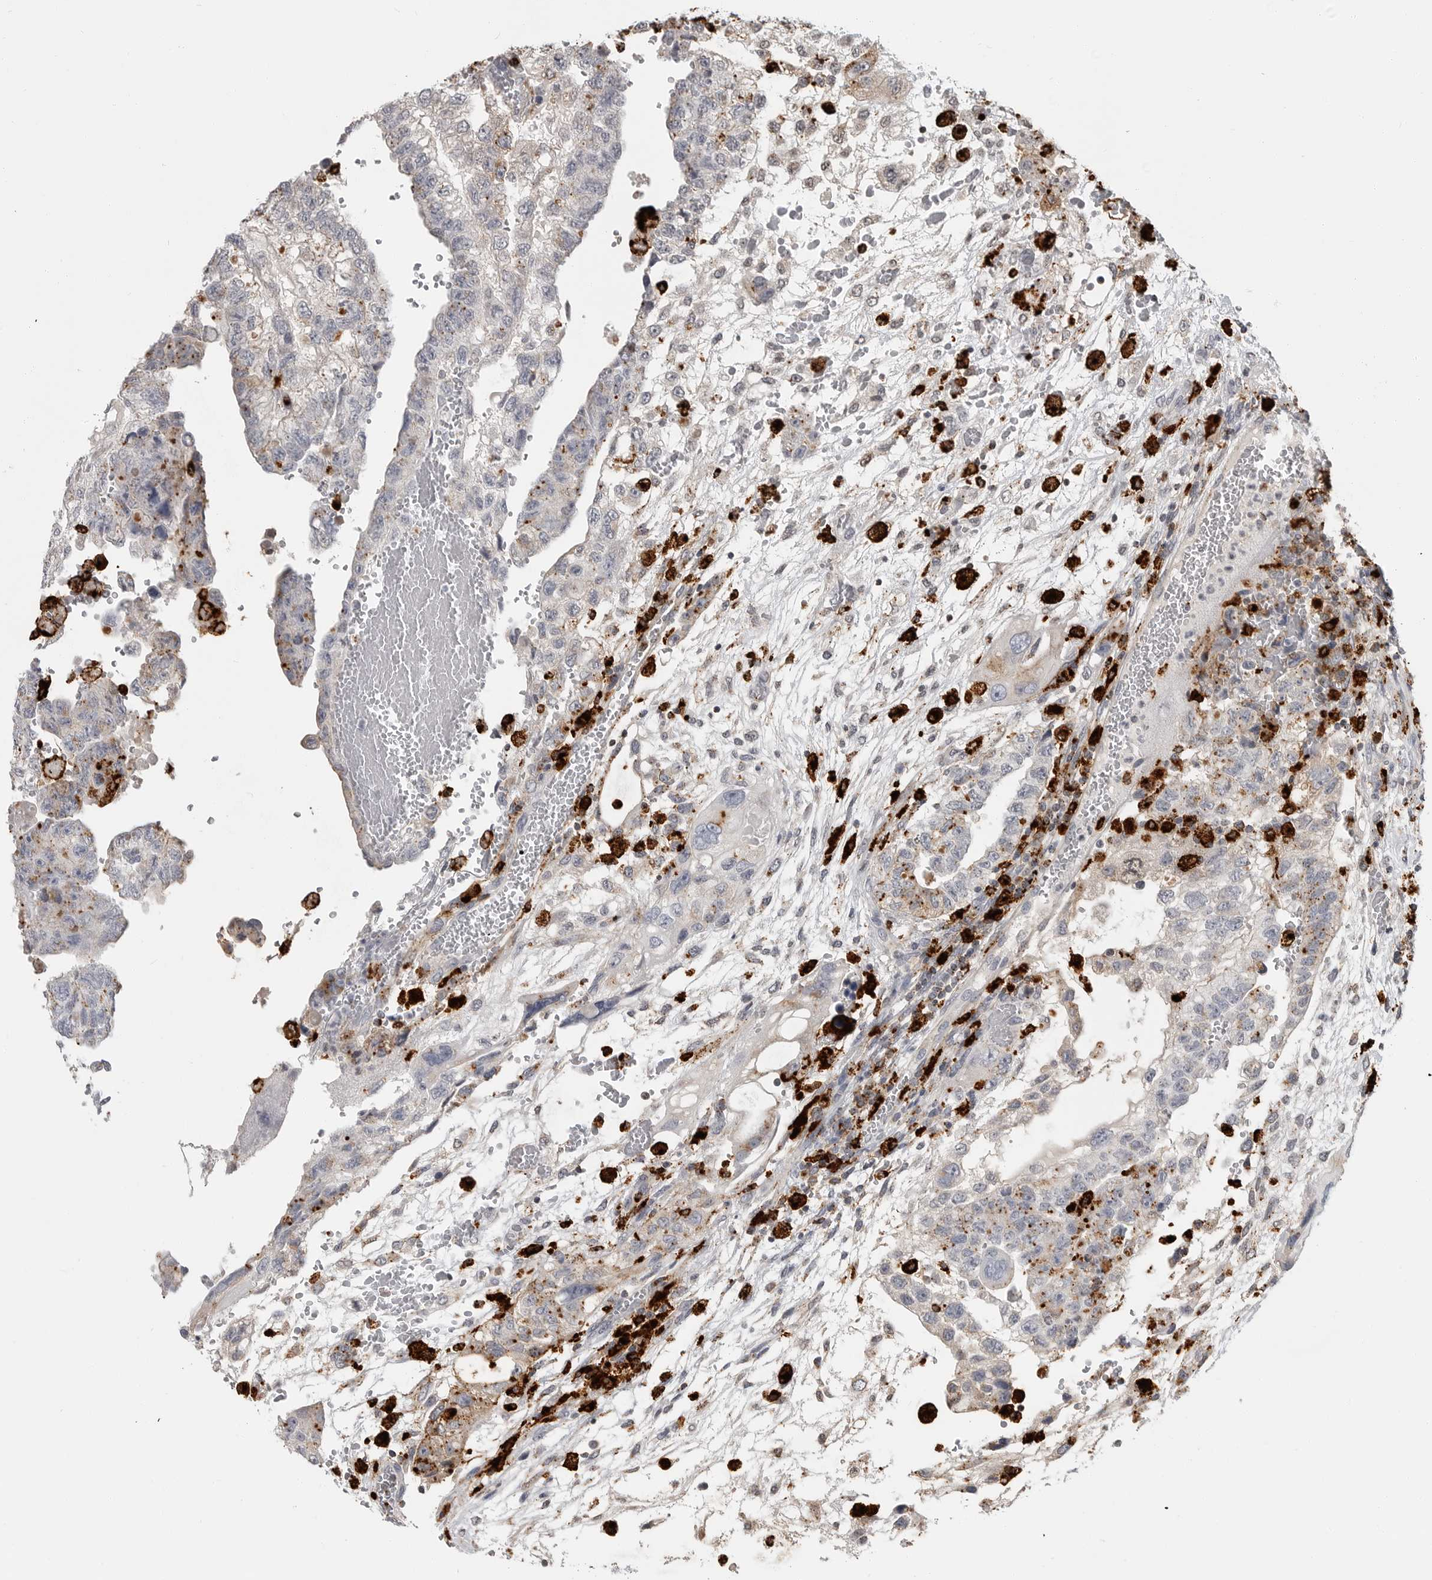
{"staining": {"intensity": "moderate", "quantity": "<25%", "location": "cytoplasmic/membranous"}, "tissue": "testis cancer", "cell_type": "Tumor cells", "image_type": "cancer", "snomed": [{"axis": "morphology", "description": "Carcinoma, Embryonal, NOS"}, {"axis": "topography", "description": "Testis"}], "caption": "Tumor cells show moderate cytoplasmic/membranous expression in about <25% of cells in embryonal carcinoma (testis). The staining is performed using DAB brown chromogen to label protein expression. The nuclei are counter-stained blue using hematoxylin.", "gene": "IFI30", "patient": {"sex": "male", "age": 36}}